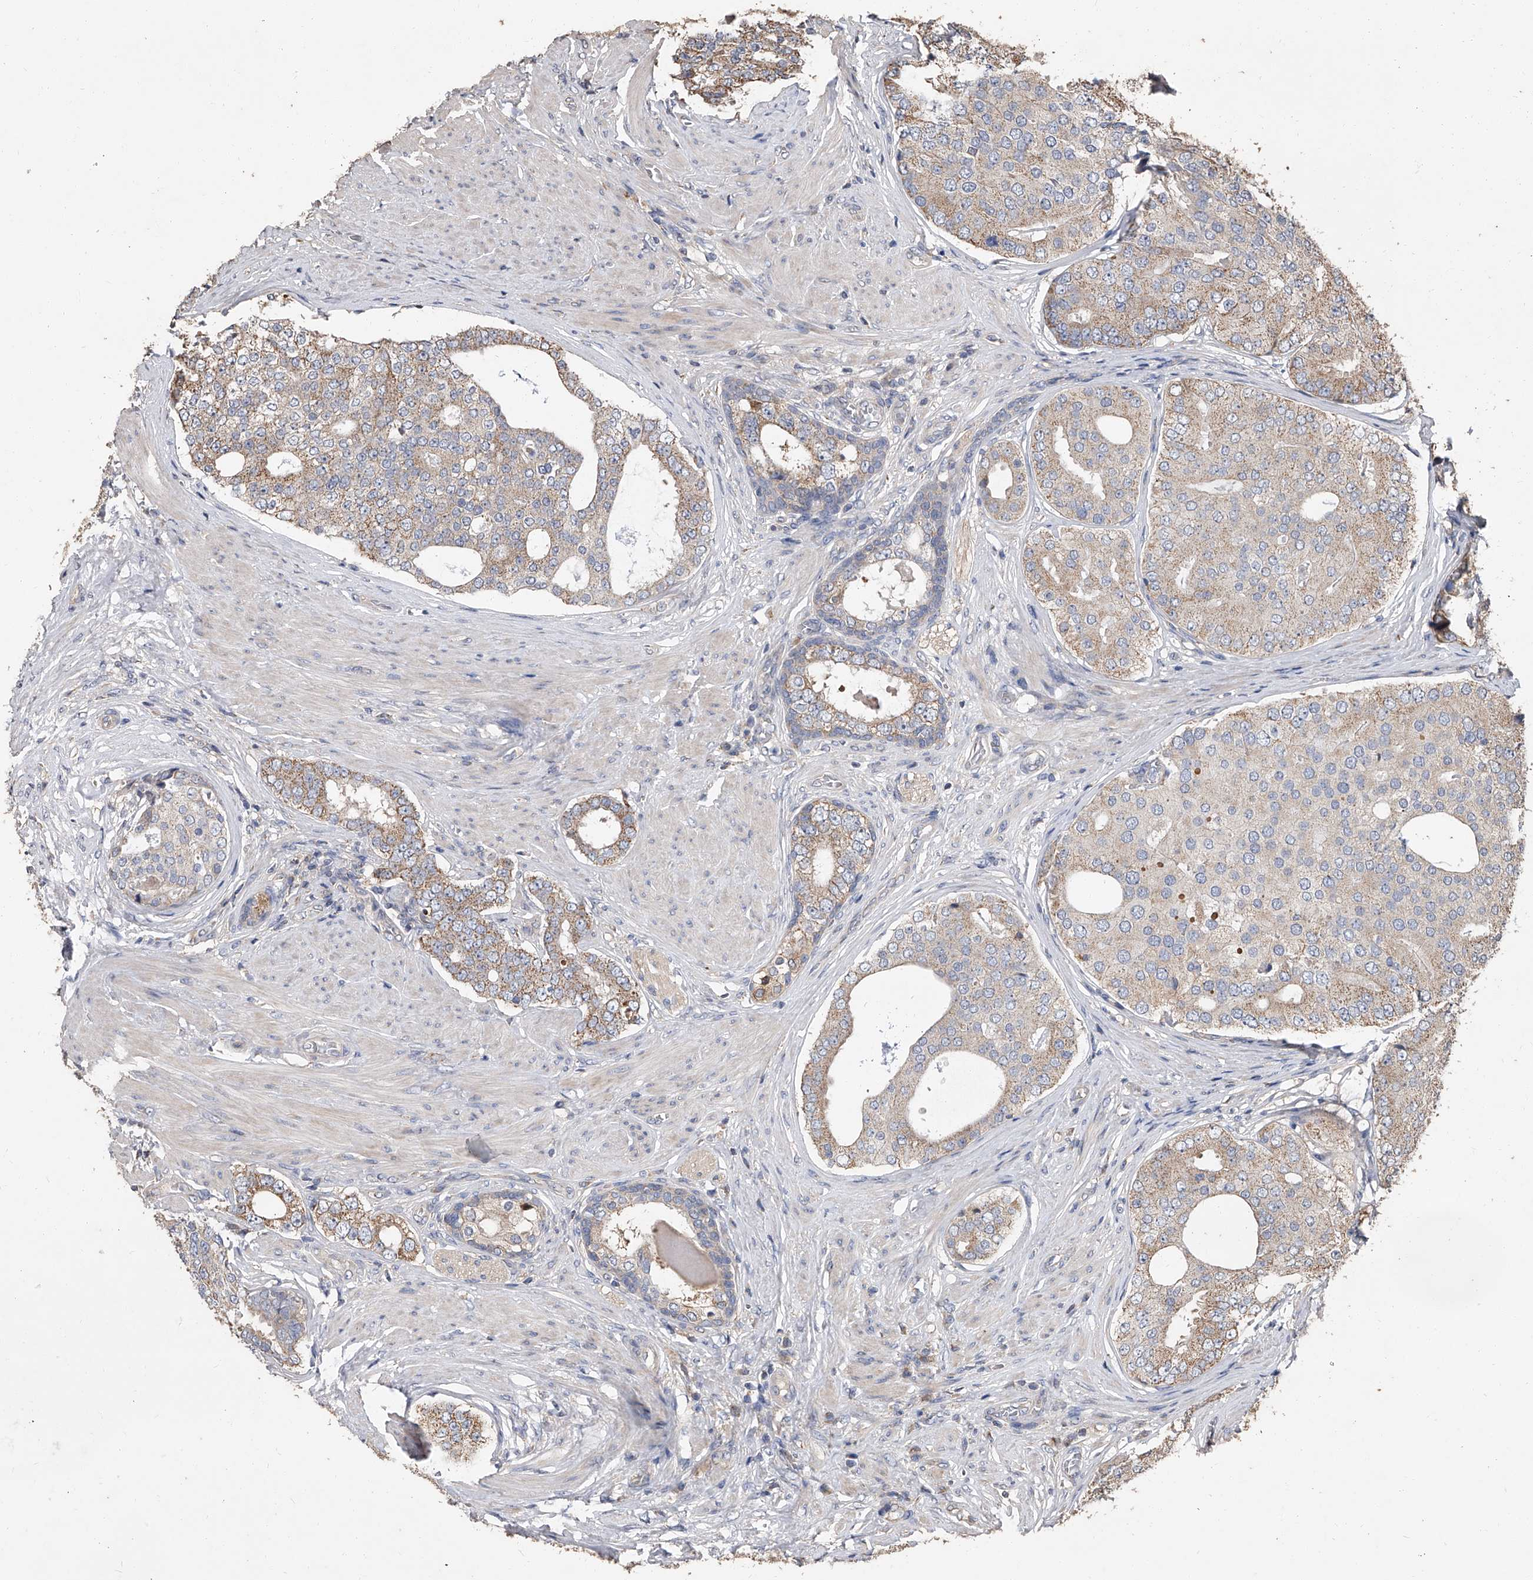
{"staining": {"intensity": "moderate", "quantity": ">75%", "location": "cytoplasmic/membranous"}, "tissue": "prostate cancer", "cell_type": "Tumor cells", "image_type": "cancer", "snomed": [{"axis": "morphology", "description": "Adenocarcinoma, High grade"}, {"axis": "topography", "description": "Prostate"}], "caption": "IHC micrograph of human prostate cancer (adenocarcinoma (high-grade)) stained for a protein (brown), which demonstrates medium levels of moderate cytoplasmic/membranous positivity in approximately >75% of tumor cells.", "gene": "LTV1", "patient": {"sex": "male", "age": 56}}